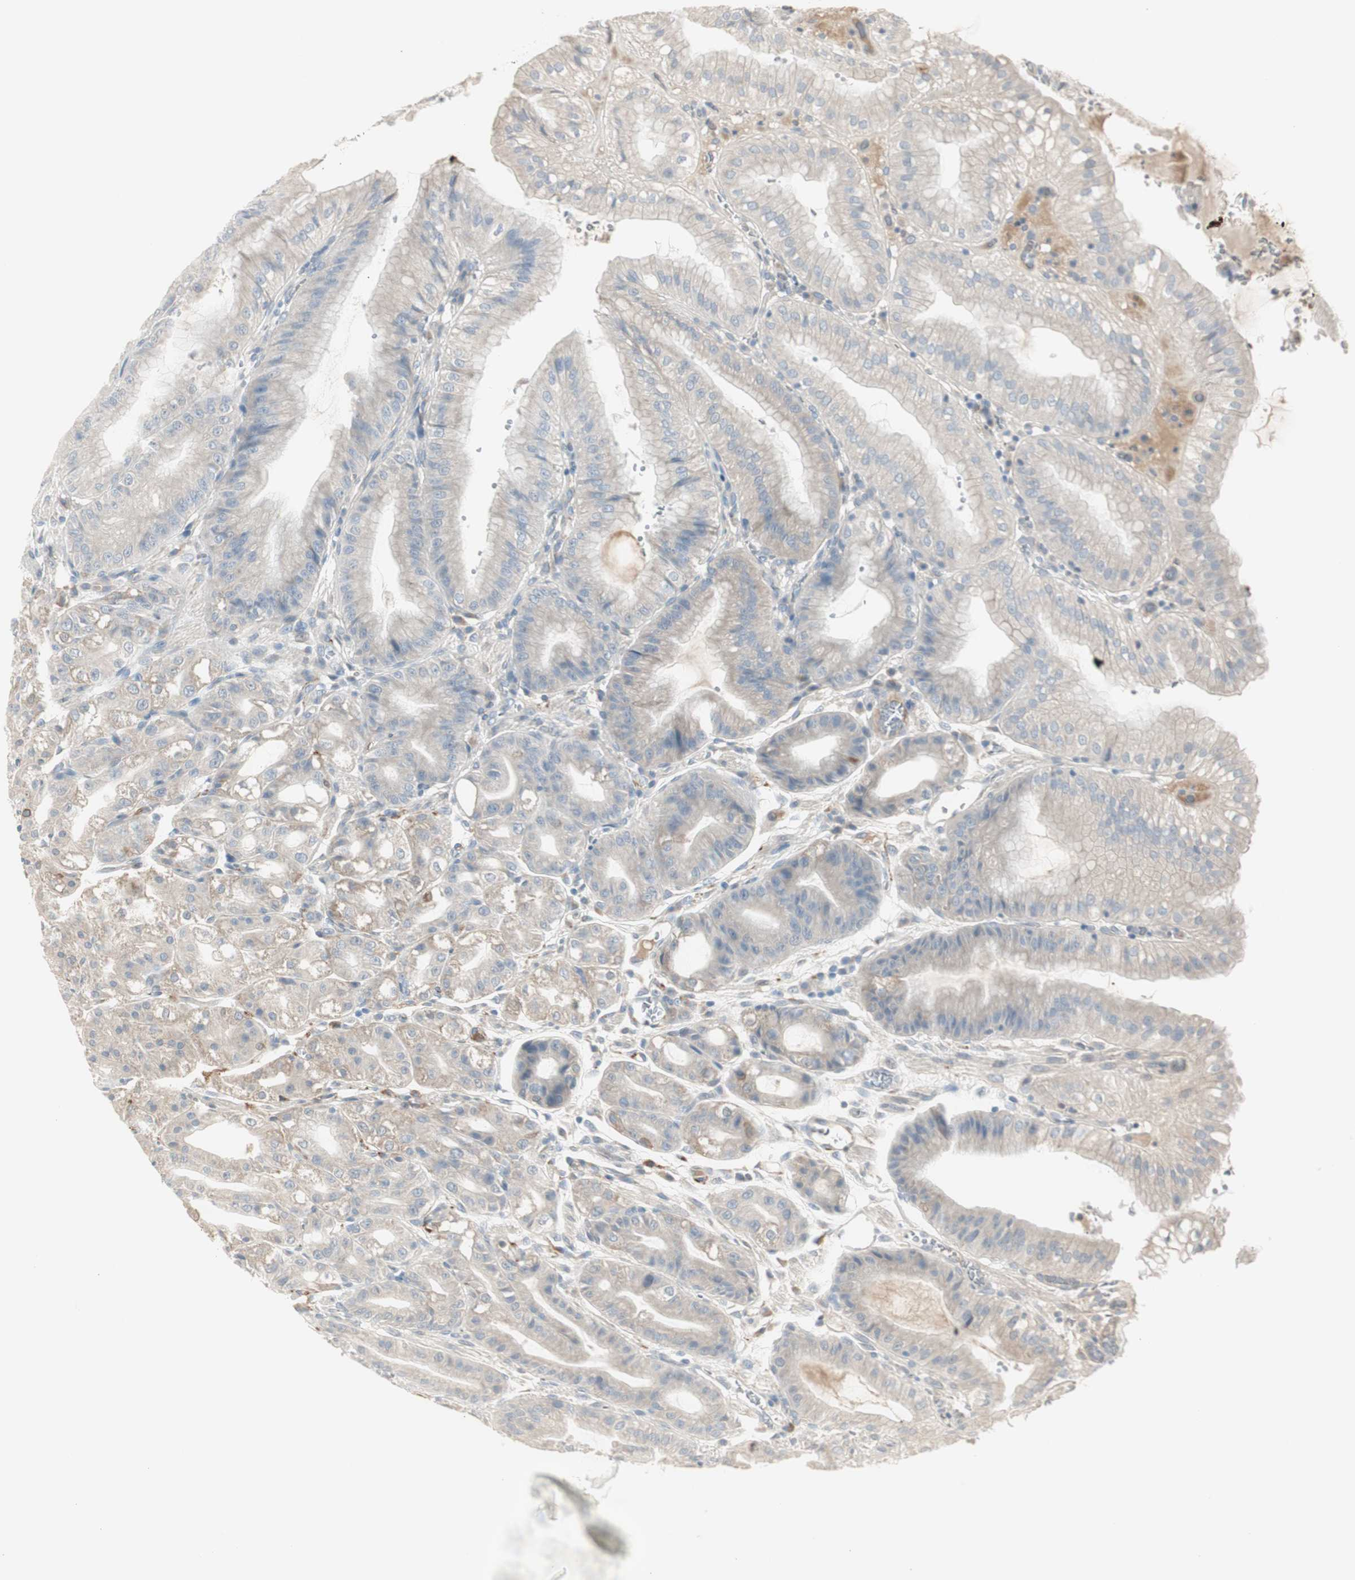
{"staining": {"intensity": "weak", "quantity": "25%-75%", "location": "cytoplasmic/membranous"}, "tissue": "stomach", "cell_type": "Glandular cells", "image_type": "normal", "snomed": [{"axis": "morphology", "description": "Normal tissue, NOS"}, {"axis": "topography", "description": "Stomach, lower"}], "caption": "The photomicrograph reveals staining of normal stomach, revealing weak cytoplasmic/membranous protein positivity (brown color) within glandular cells.", "gene": "MAPRE3", "patient": {"sex": "male", "age": 71}}